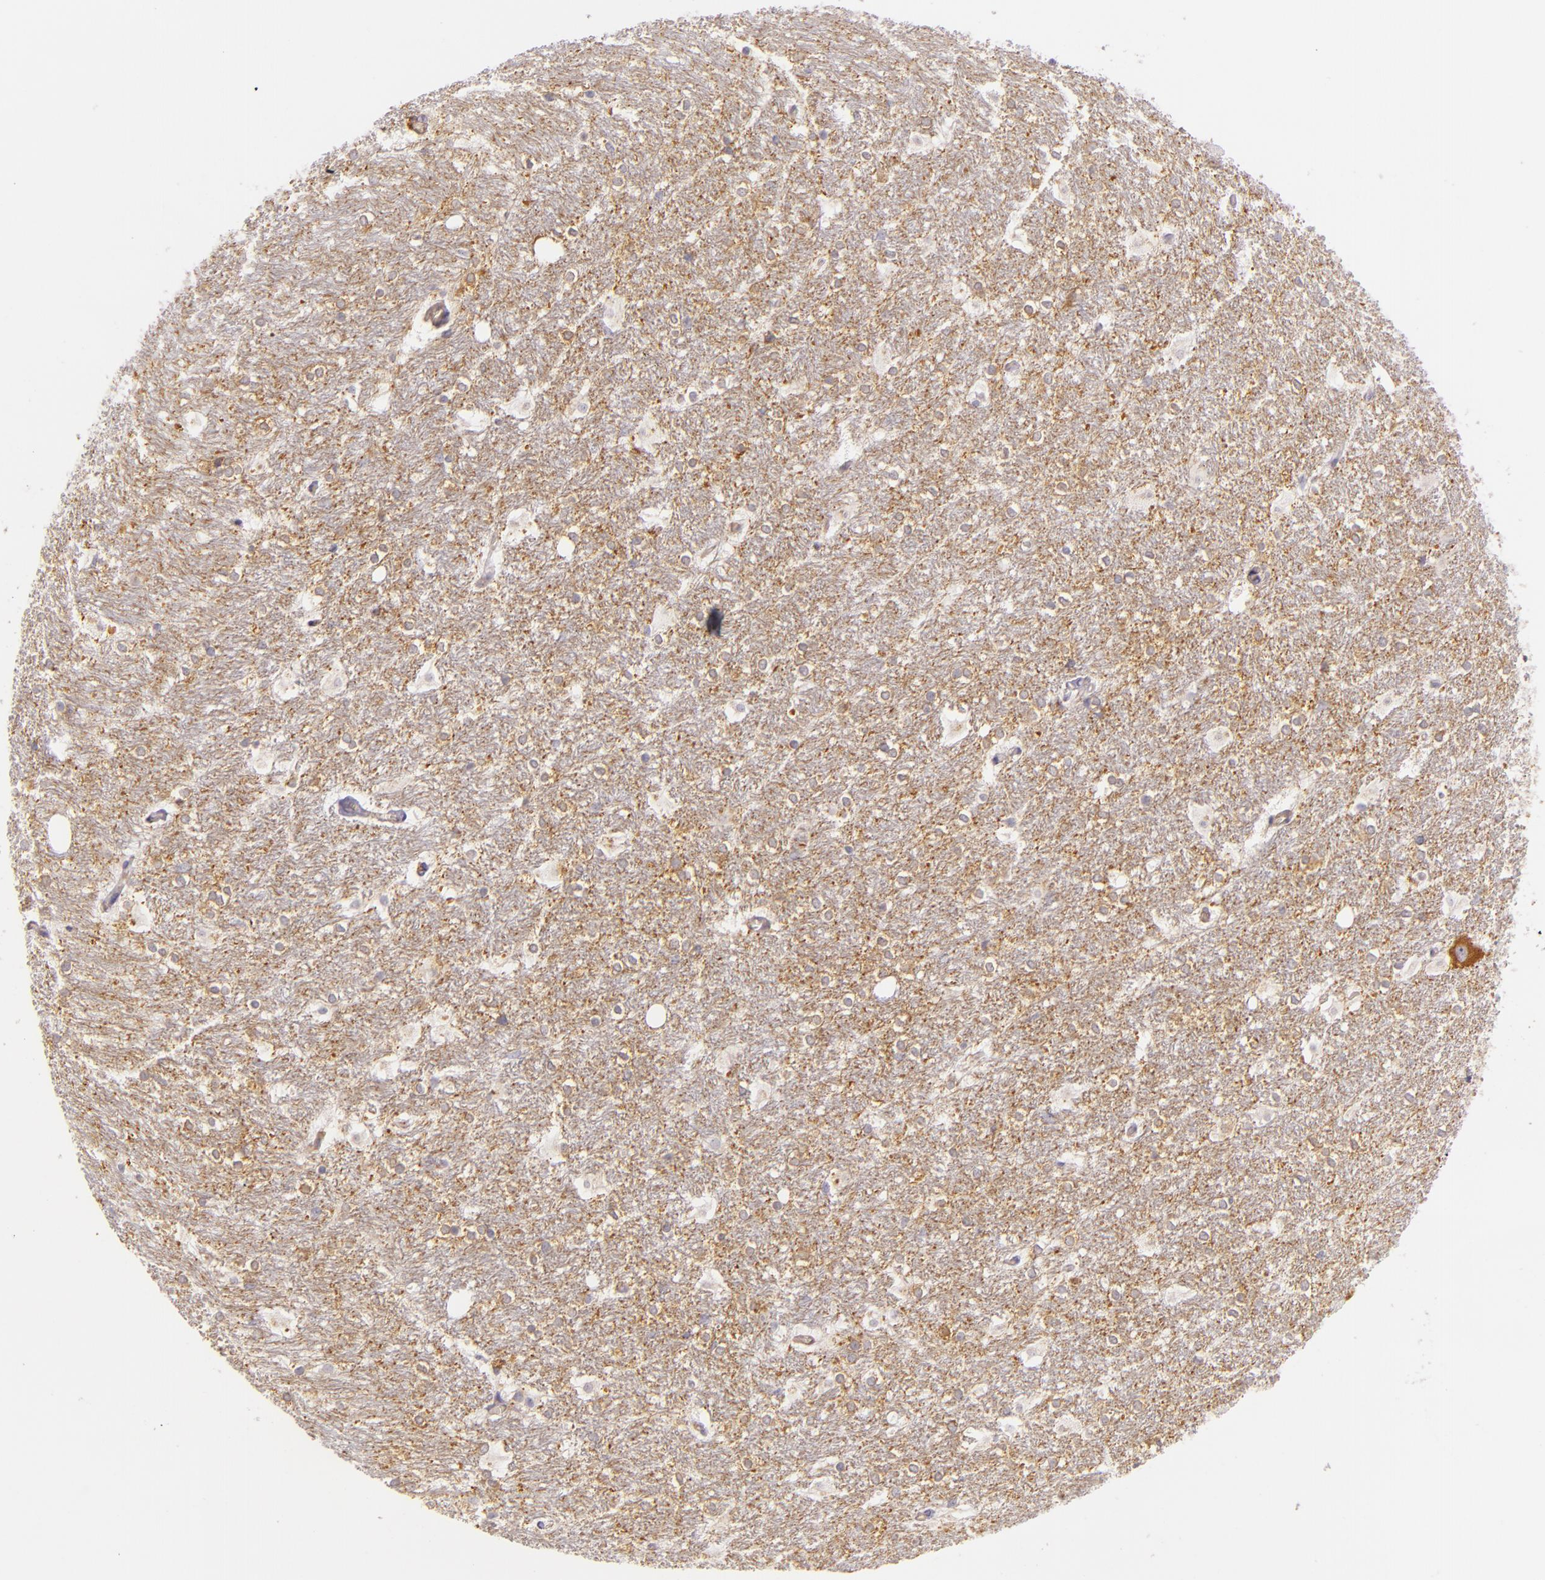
{"staining": {"intensity": "negative", "quantity": "none", "location": "none"}, "tissue": "hippocampus", "cell_type": "Glial cells", "image_type": "normal", "snomed": [{"axis": "morphology", "description": "Normal tissue, NOS"}, {"axis": "topography", "description": "Hippocampus"}], "caption": "A high-resolution image shows immunohistochemistry staining of unremarkable hippocampus, which reveals no significant expression in glial cells.", "gene": "CTSF", "patient": {"sex": "female", "age": 19}}